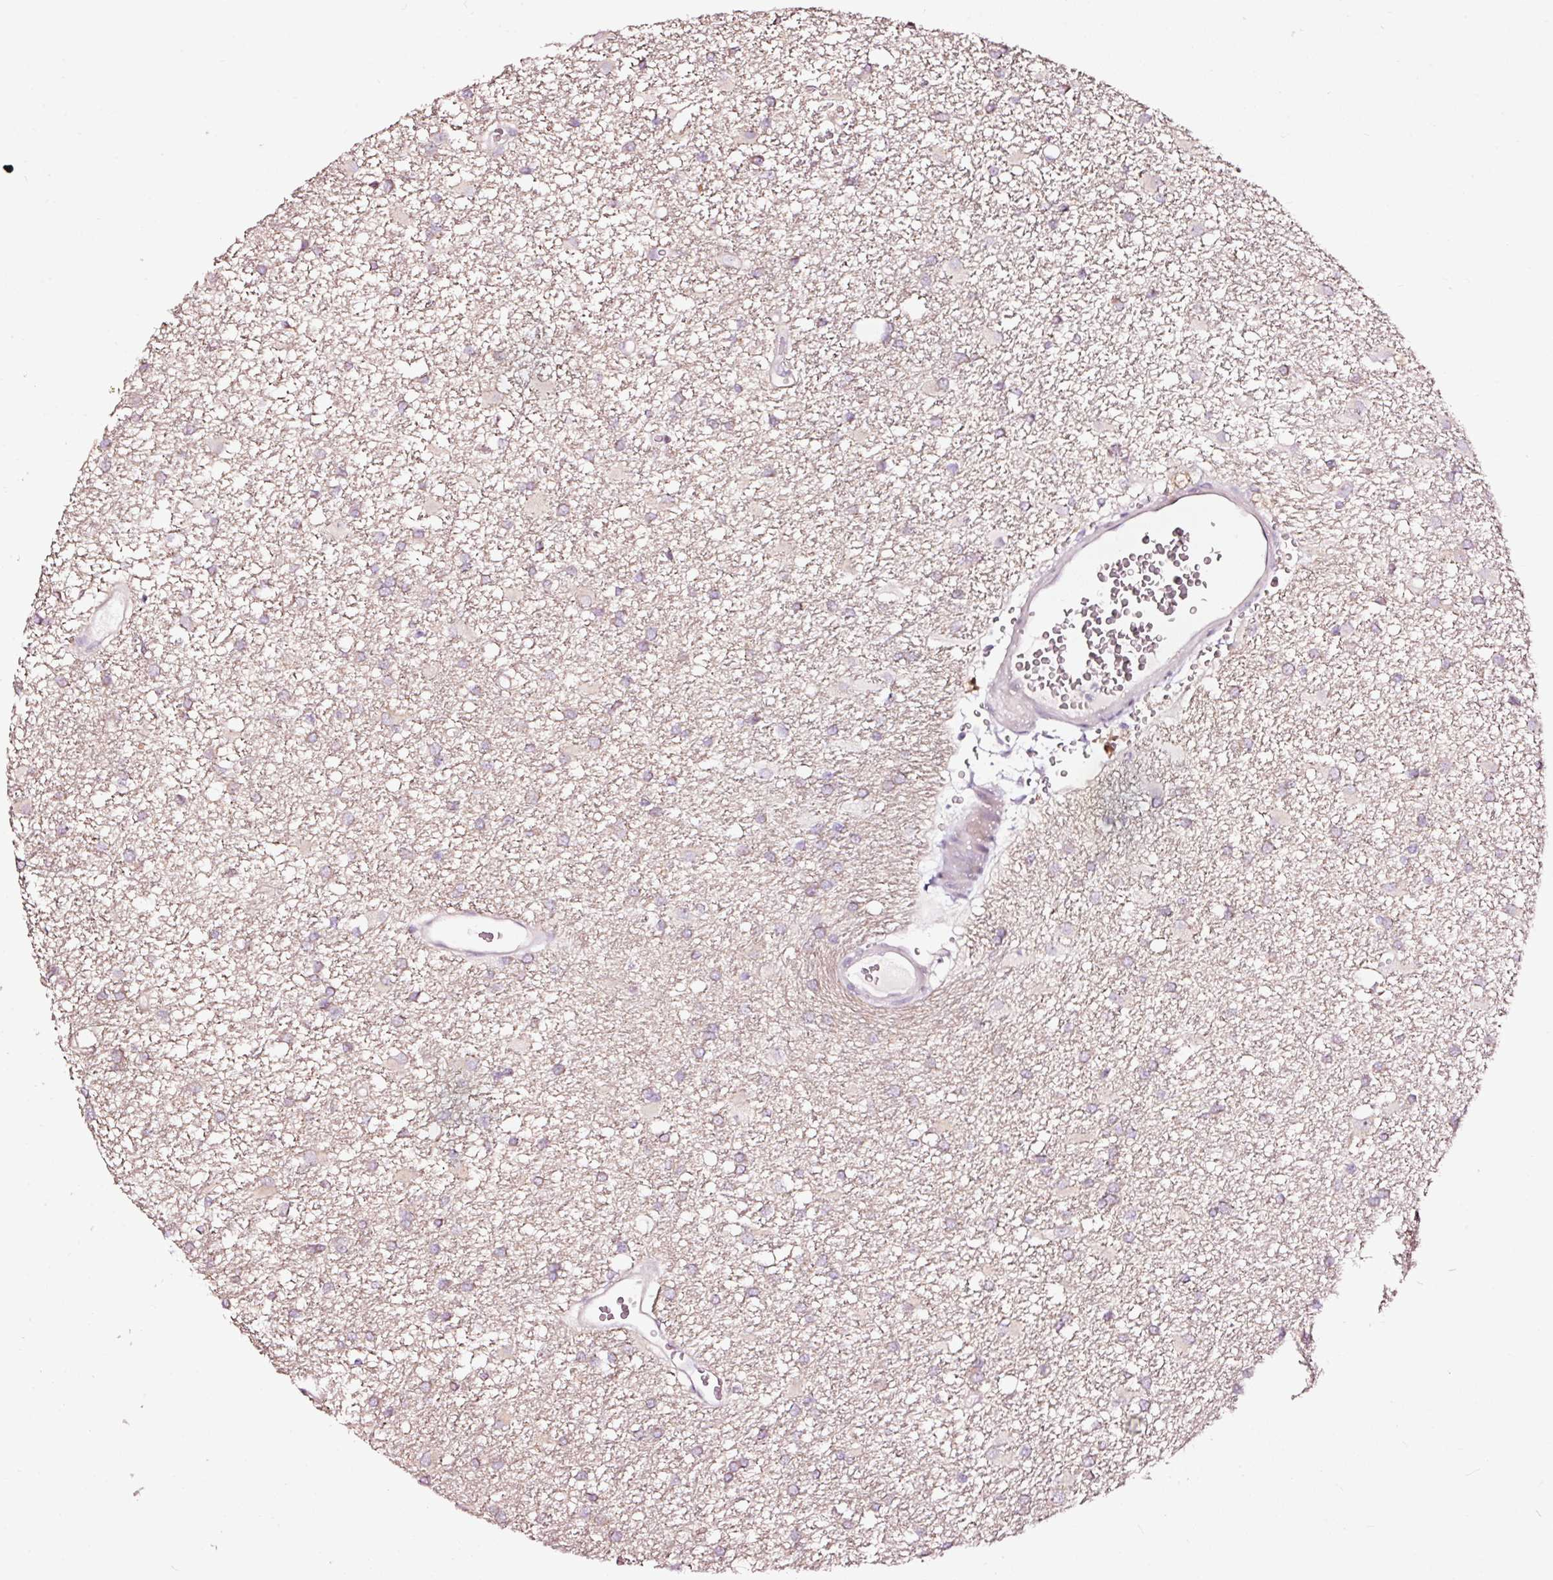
{"staining": {"intensity": "negative", "quantity": "none", "location": "none"}, "tissue": "glioma", "cell_type": "Tumor cells", "image_type": "cancer", "snomed": [{"axis": "morphology", "description": "Glioma, malignant, High grade"}, {"axis": "topography", "description": "Brain"}], "caption": "The image exhibits no staining of tumor cells in high-grade glioma (malignant). The staining is performed using DAB (3,3'-diaminobenzidine) brown chromogen with nuclei counter-stained in using hematoxylin.", "gene": "UTP14A", "patient": {"sex": "male", "age": 48}}